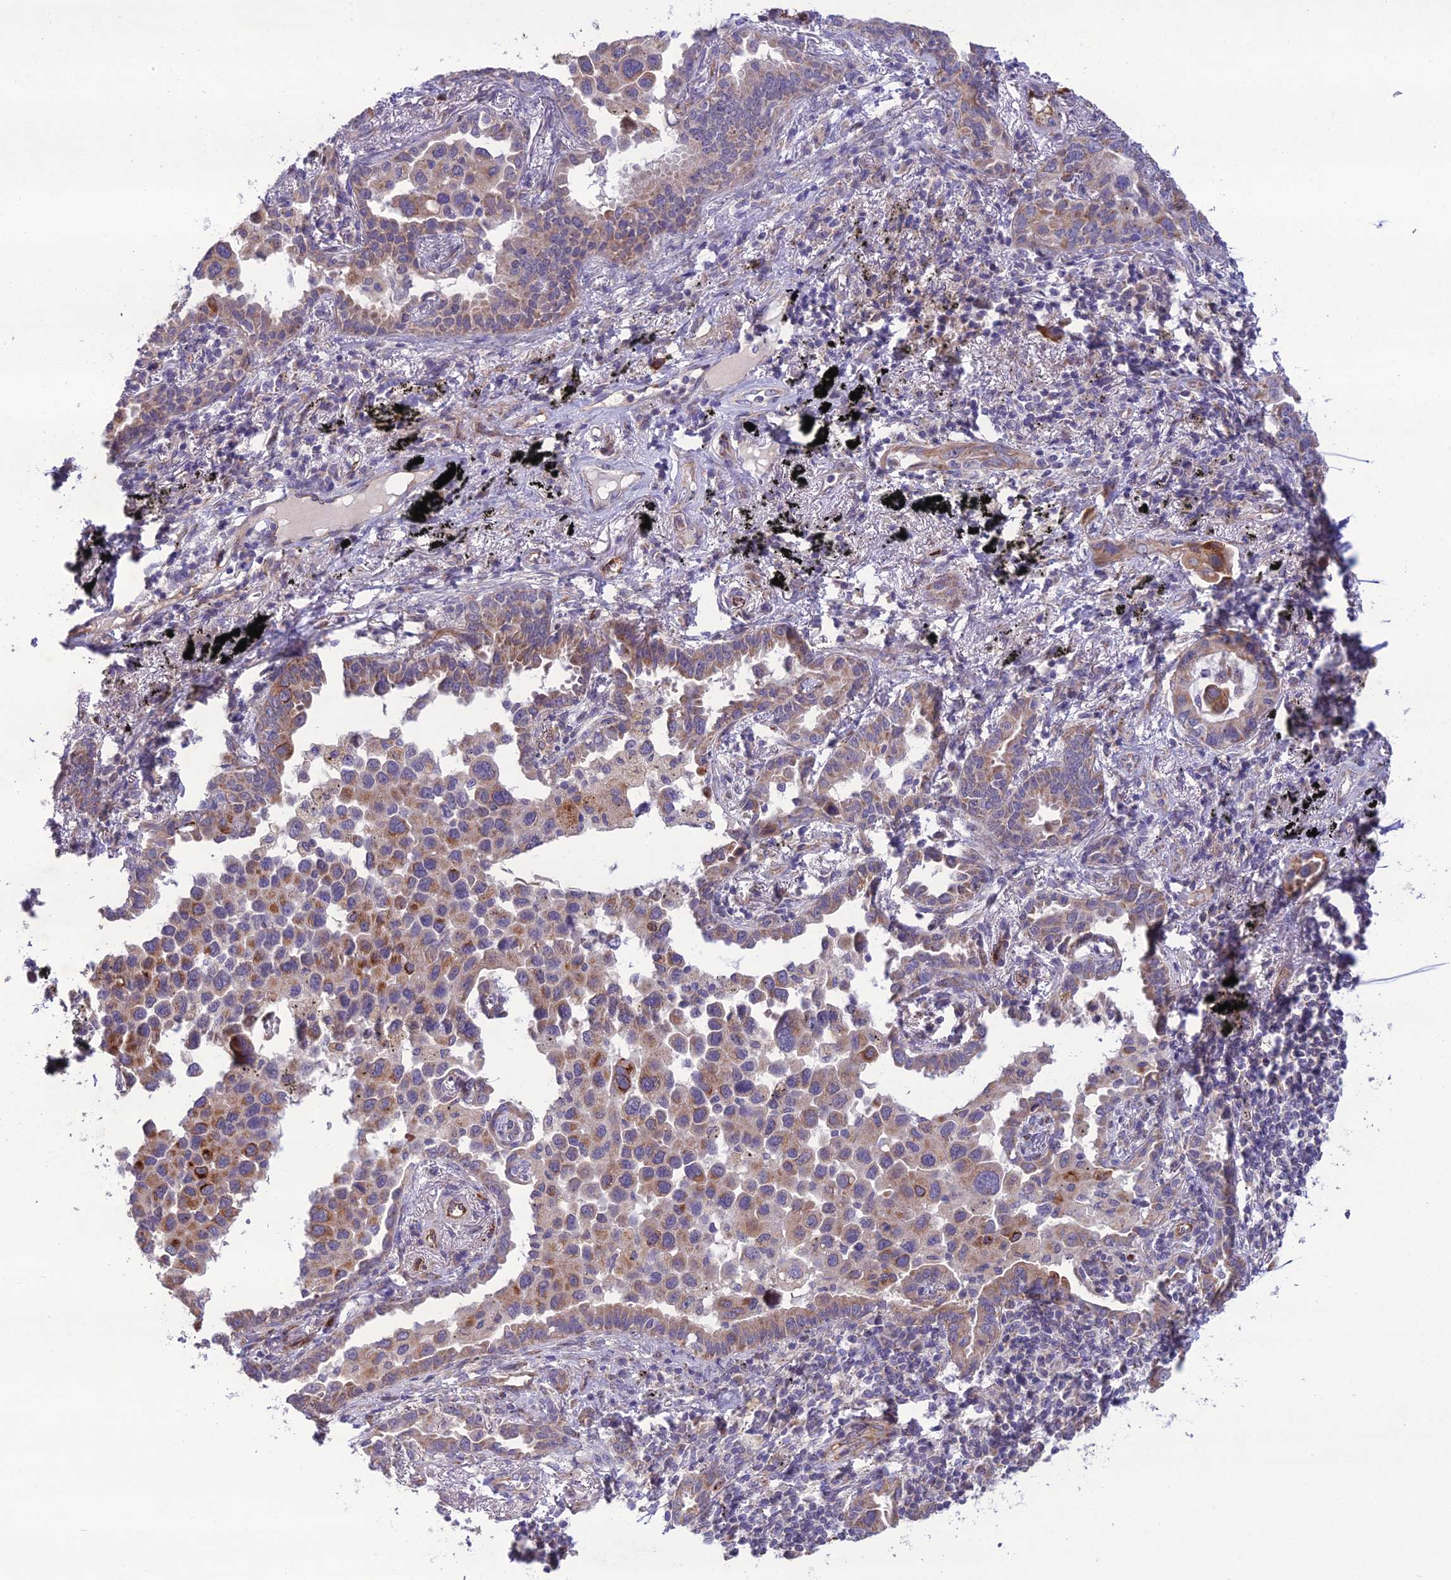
{"staining": {"intensity": "moderate", "quantity": "25%-75%", "location": "cytoplasmic/membranous"}, "tissue": "lung cancer", "cell_type": "Tumor cells", "image_type": "cancer", "snomed": [{"axis": "morphology", "description": "Adenocarcinoma, NOS"}, {"axis": "topography", "description": "Lung"}], "caption": "Protein expression analysis of adenocarcinoma (lung) demonstrates moderate cytoplasmic/membranous expression in approximately 25%-75% of tumor cells. (Stains: DAB (3,3'-diaminobenzidine) in brown, nuclei in blue, Microscopy: brightfield microscopy at high magnification).", "gene": "NODAL", "patient": {"sex": "male", "age": 67}}